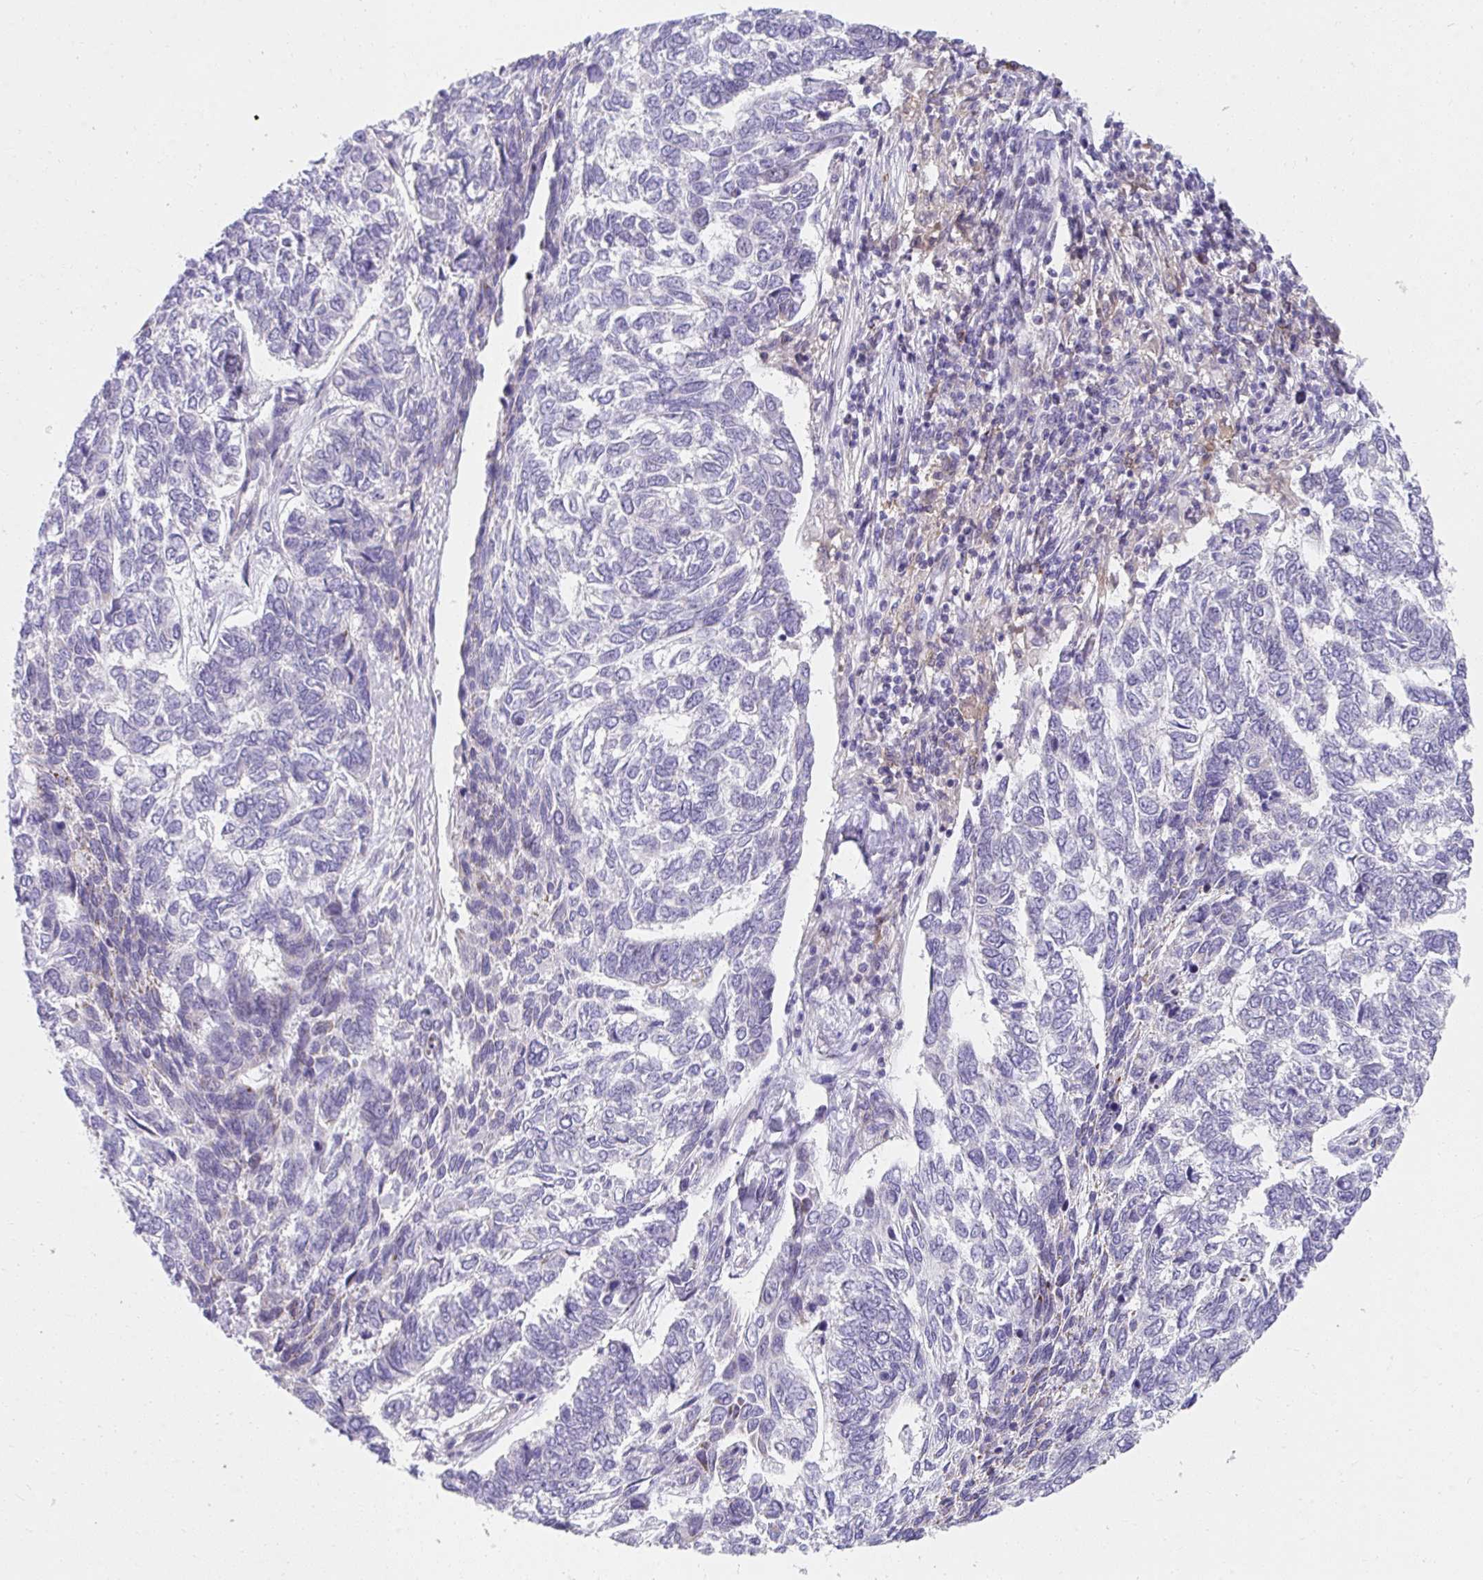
{"staining": {"intensity": "negative", "quantity": "none", "location": "none"}, "tissue": "skin cancer", "cell_type": "Tumor cells", "image_type": "cancer", "snomed": [{"axis": "morphology", "description": "Basal cell carcinoma"}, {"axis": "topography", "description": "Skin"}], "caption": "Histopathology image shows no significant protein expression in tumor cells of skin basal cell carcinoma.", "gene": "SLAMF7", "patient": {"sex": "female", "age": 65}}